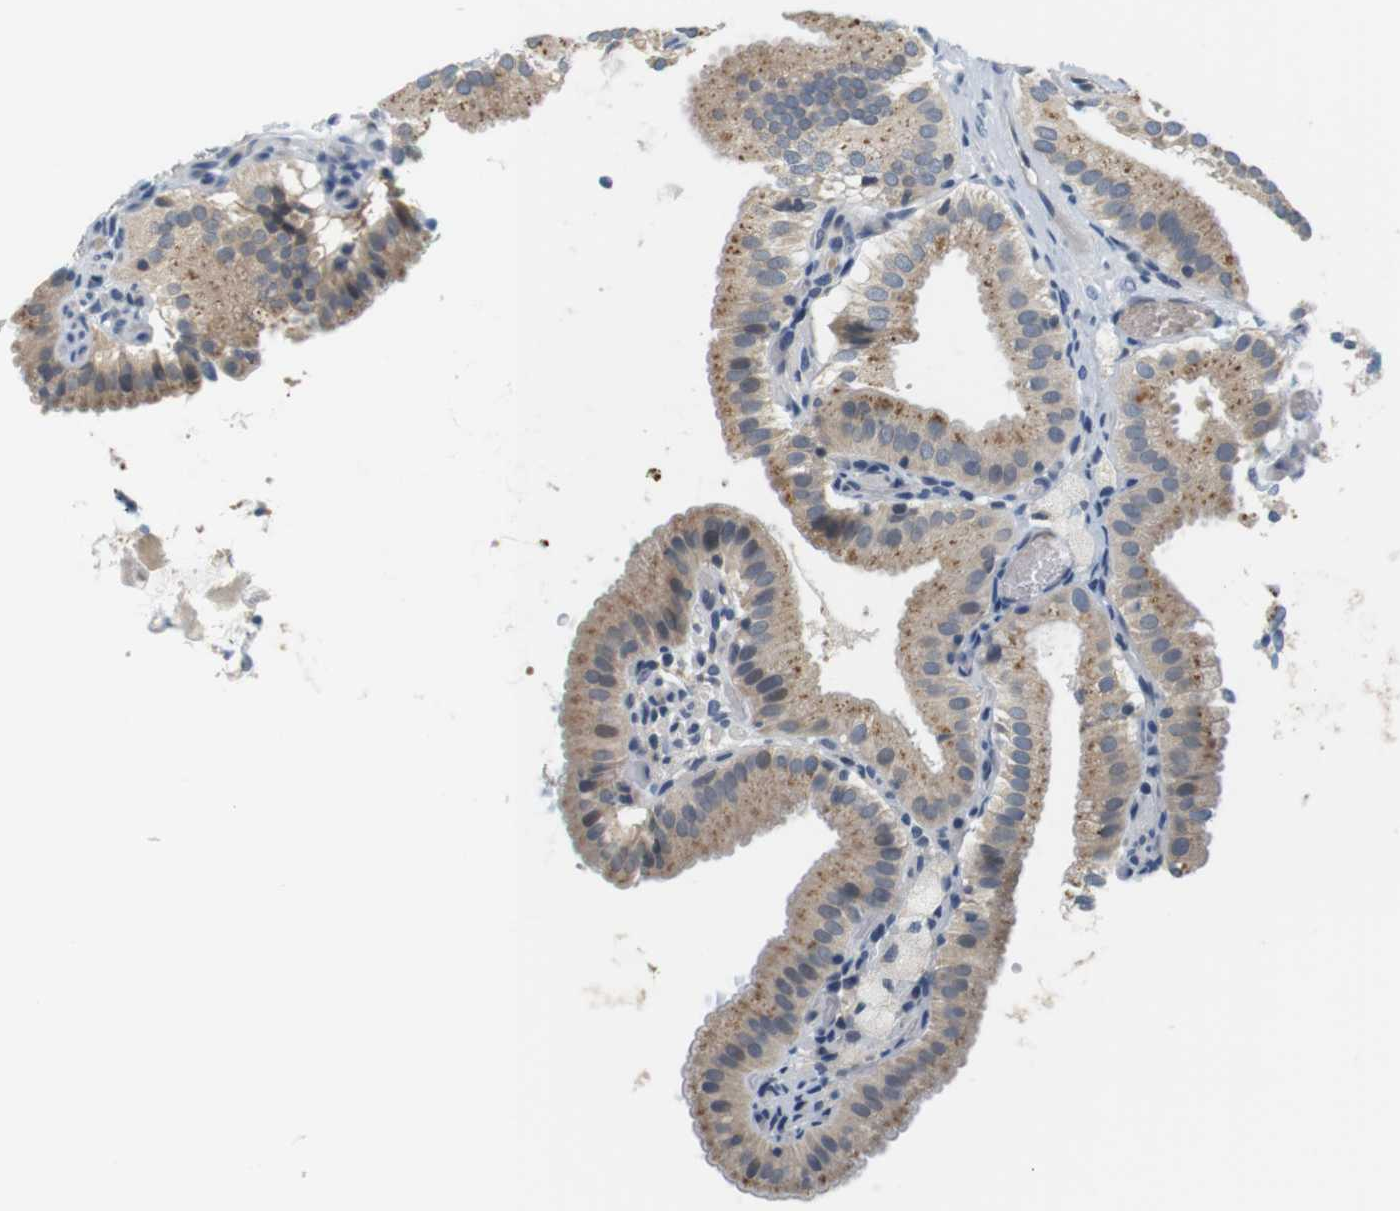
{"staining": {"intensity": "moderate", "quantity": ">75%", "location": "cytoplasmic/membranous"}, "tissue": "gallbladder", "cell_type": "Glandular cells", "image_type": "normal", "snomed": [{"axis": "morphology", "description": "Normal tissue, NOS"}, {"axis": "topography", "description": "Gallbladder"}], "caption": "A medium amount of moderate cytoplasmic/membranous expression is identified in about >75% of glandular cells in unremarkable gallbladder.", "gene": "WNT7A", "patient": {"sex": "male", "age": 54}}